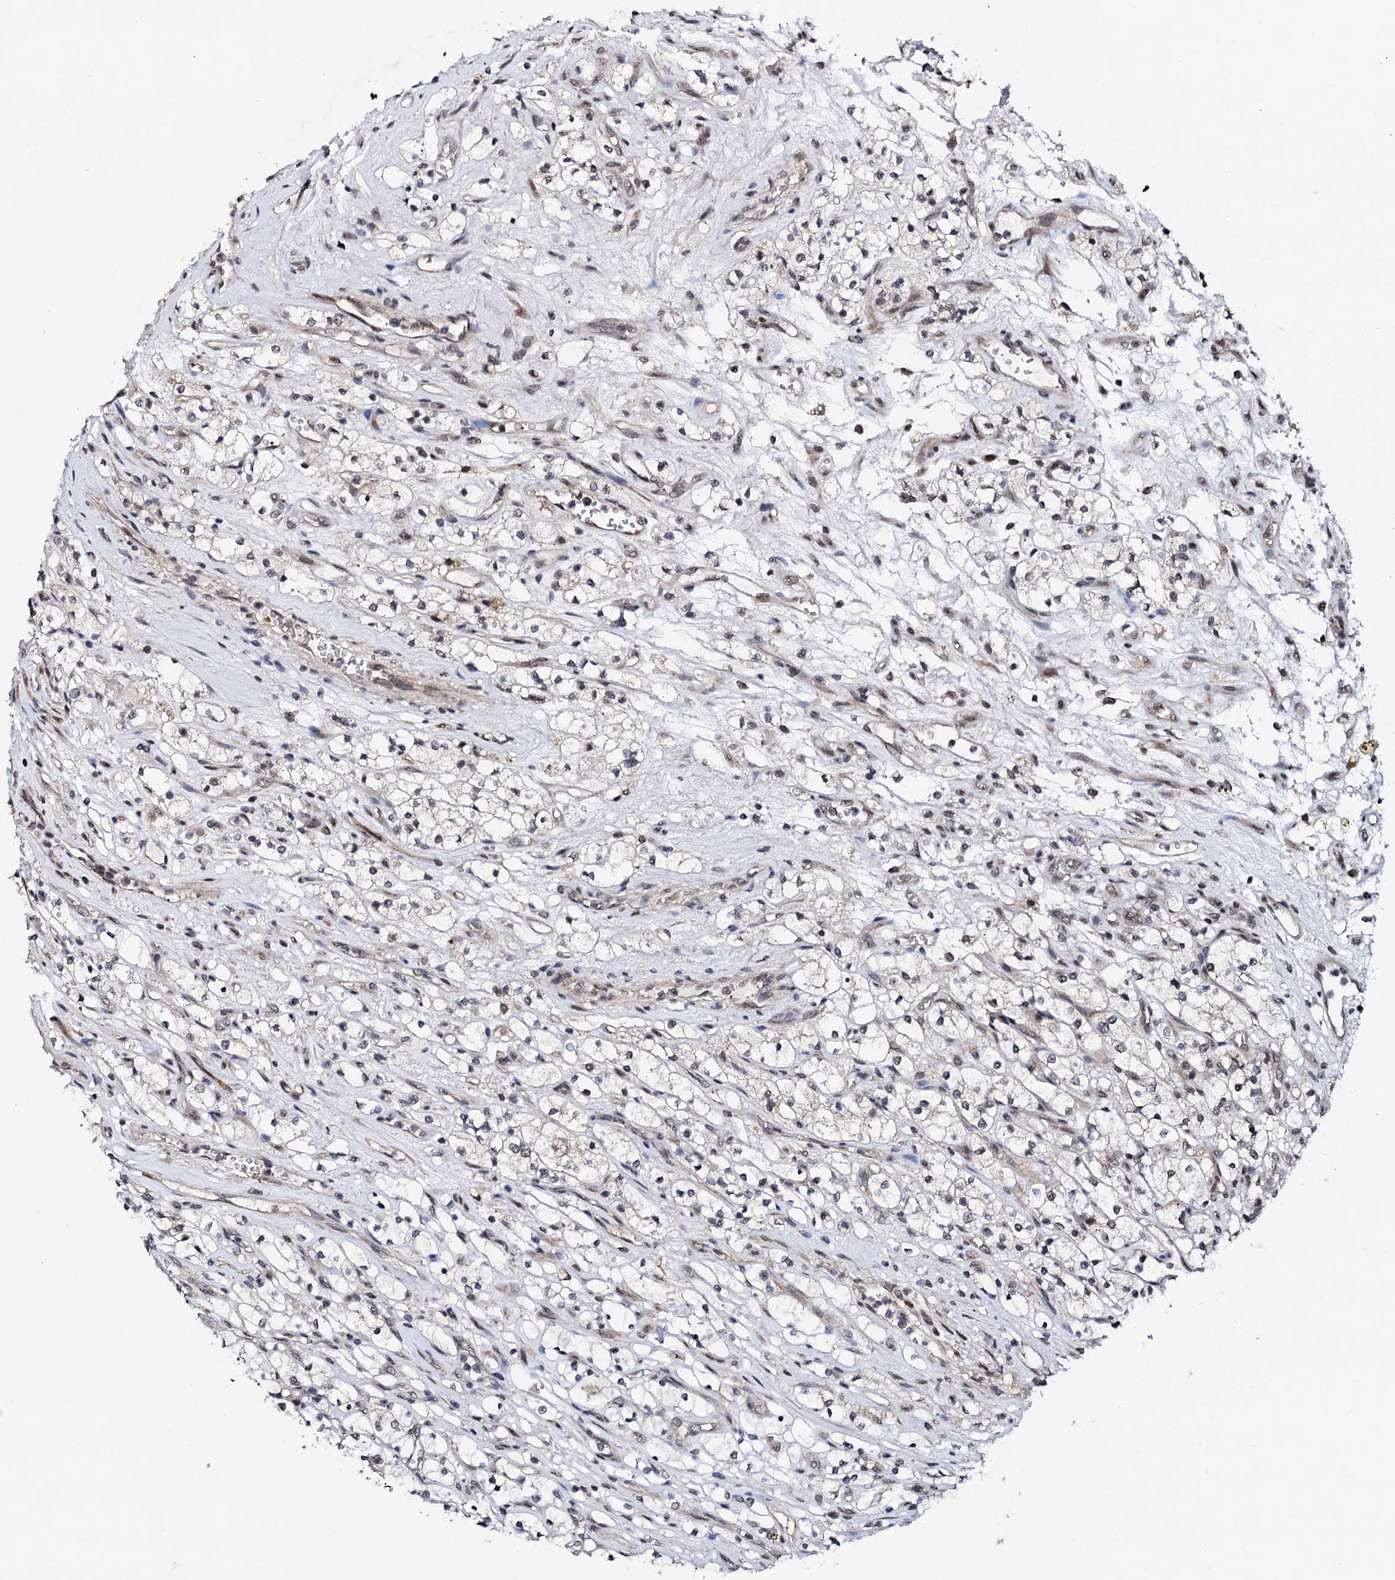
{"staining": {"intensity": "weak", "quantity": "25%-75%", "location": "nuclear"}, "tissue": "renal cancer", "cell_type": "Tumor cells", "image_type": "cancer", "snomed": [{"axis": "morphology", "description": "Adenocarcinoma, NOS"}, {"axis": "topography", "description": "Kidney"}], "caption": "Approximately 25%-75% of tumor cells in human renal cancer exhibit weak nuclear protein staining as visualized by brown immunohistochemical staining.", "gene": "CSTF3", "patient": {"sex": "female", "age": 69}}